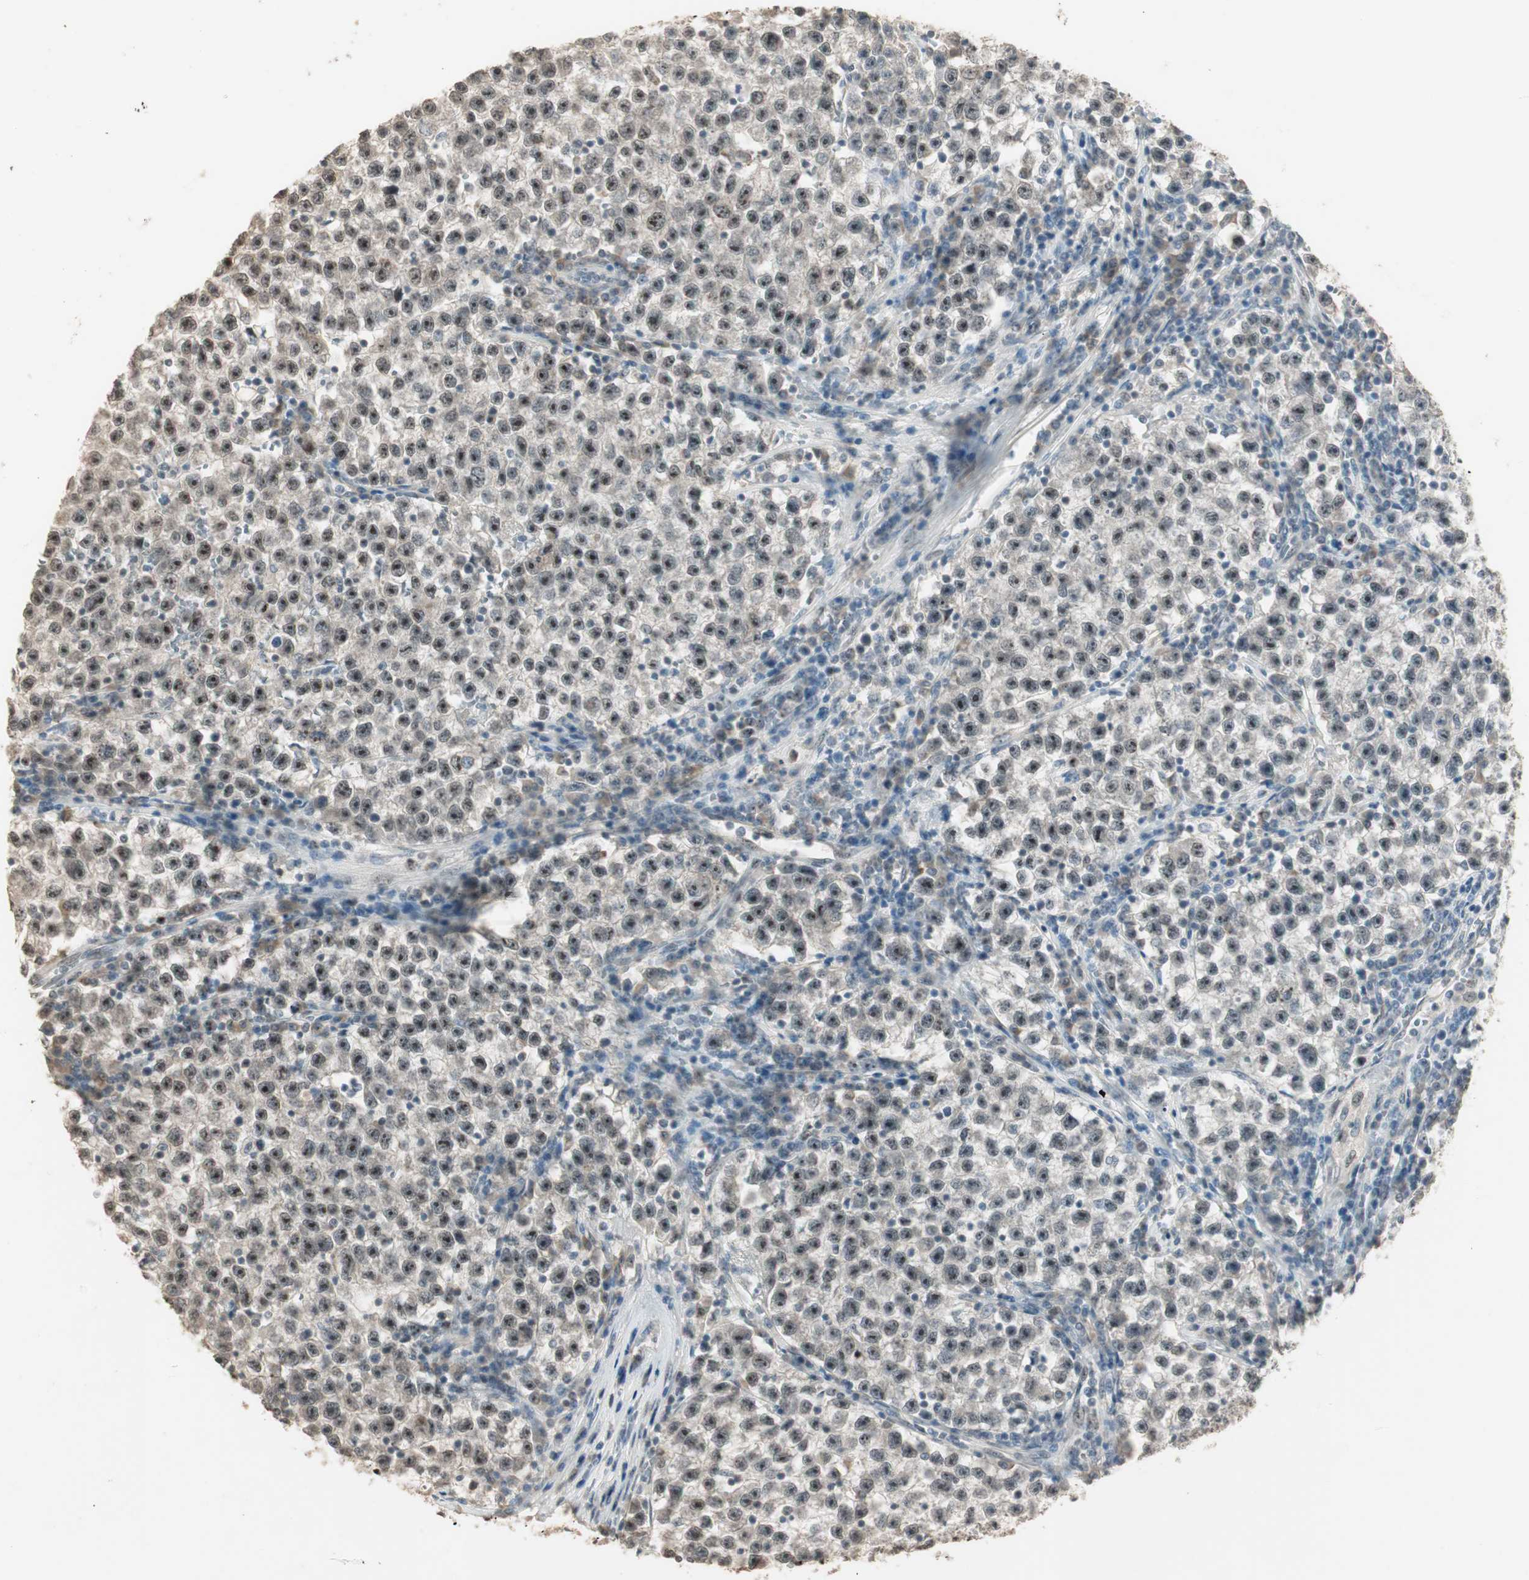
{"staining": {"intensity": "moderate", "quantity": ">75%", "location": "nuclear"}, "tissue": "testis cancer", "cell_type": "Tumor cells", "image_type": "cancer", "snomed": [{"axis": "morphology", "description": "Seminoma, NOS"}, {"axis": "topography", "description": "Testis"}], "caption": "Protein staining of testis seminoma tissue demonstrates moderate nuclear staining in approximately >75% of tumor cells. The protein is stained brown, and the nuclei are stained in blue (DAB (3,3'-diaminobenzidine) IHC with brightfield microscopy, high magnification).", "gene": "ETV4", "patient": {"sex": "male", "age": 22}}